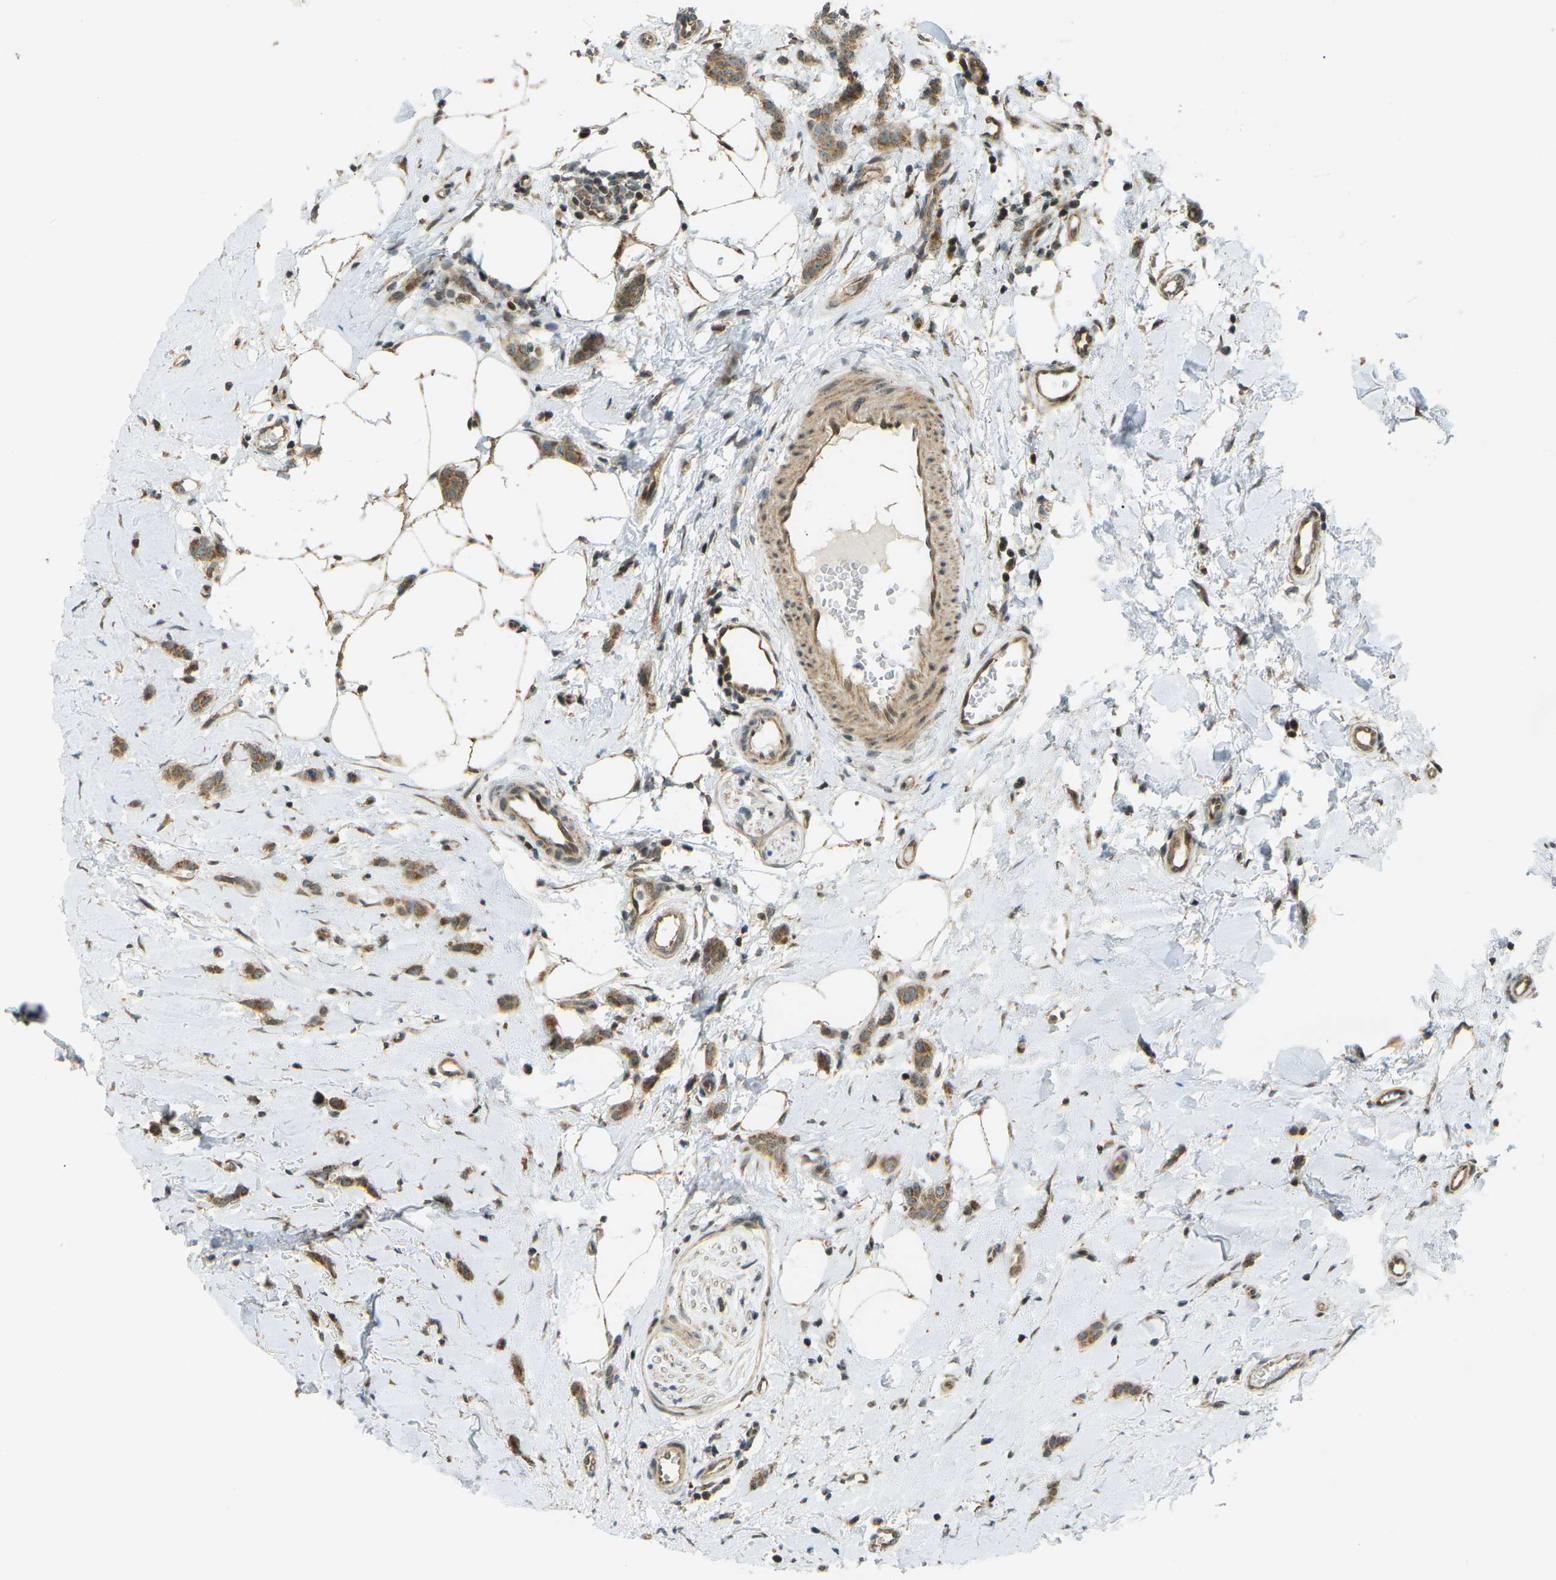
{"staining": {"intensity": "moderate", "quantity": ">75%", "location": "cytoplasmic/membranous"}, "tissue": "breast cancer", "cell_type": "Tumor cells", "image_type": "cancer", "snomed": [{"axis": "morphology", "description": "Lobular carcinoma"}, {"axis": "topography", "description": "Skin"}, {"axis": "topography", "description": "Breast"}], "caption": "IHC image of human lobular carcinoma (breast) stained for a protein (brown), which exhibits medium levels of moderate cytoplasmic/membranous staining in approximately >75% of tumor cells.", "gene": "CCDC186", "patient": {"sex": "female", "age": 46}}